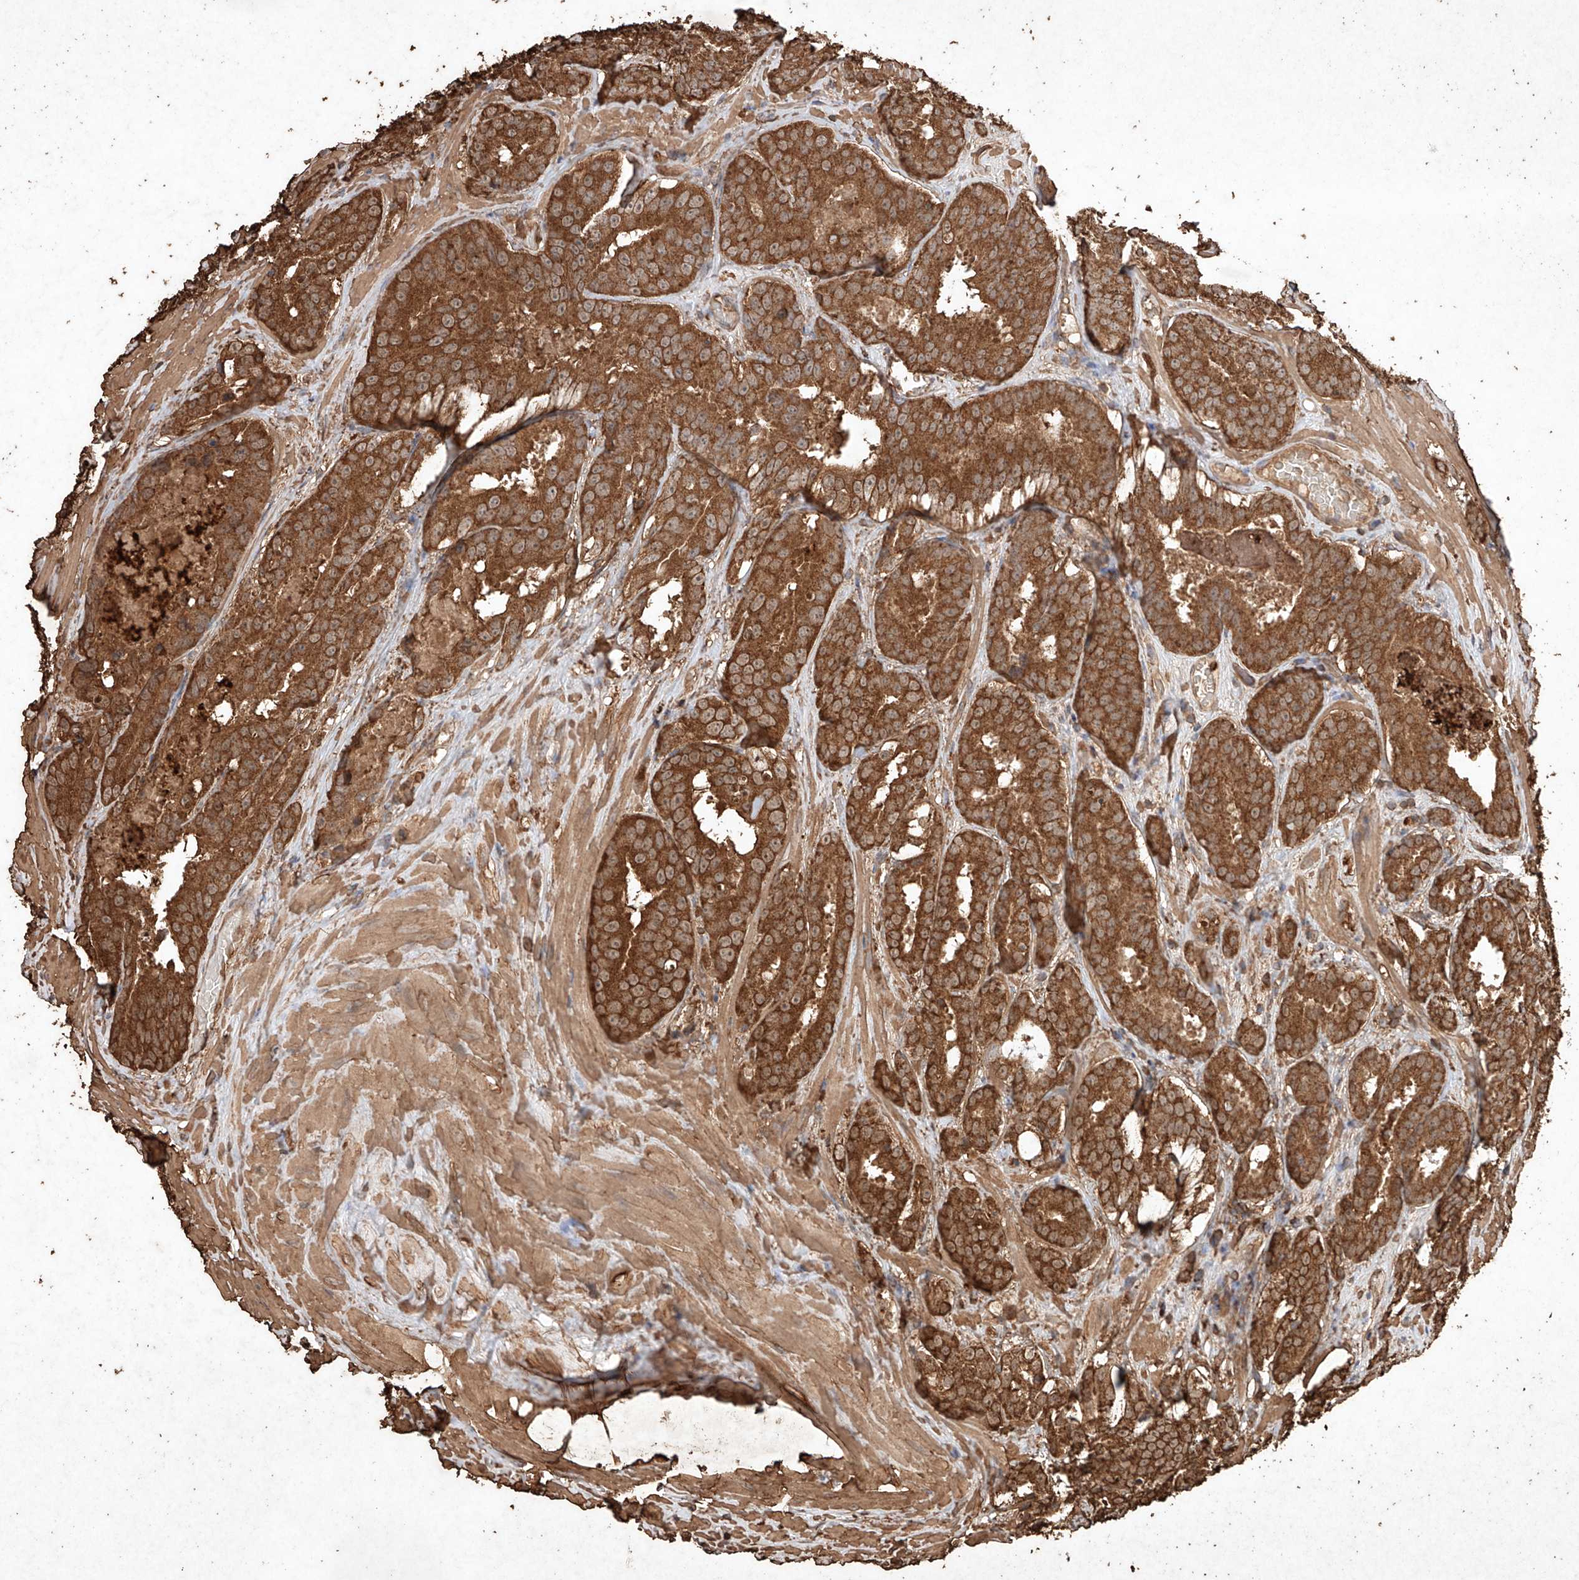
{"staining": {"intensity": "strong", "quantity": ">75%", "location": "cytoplasmic/membranous"}, "tissue": "prostate cancer", "cell_type": "Tumor cells", "image_type": "cancer", "snomed": [{"axis": "morphology", "description": "Adenocarcinoma, High grade"}, {"axis": "topography", "description": "Prostate"}], "caption": "Strong cytoplasmic/membranous positivity for a protein is appreciated in about >75% of tumor cells of prostate cancer using IHC.", "gene": "M6PR", "patient": {"sex": "male", "age": 57}}